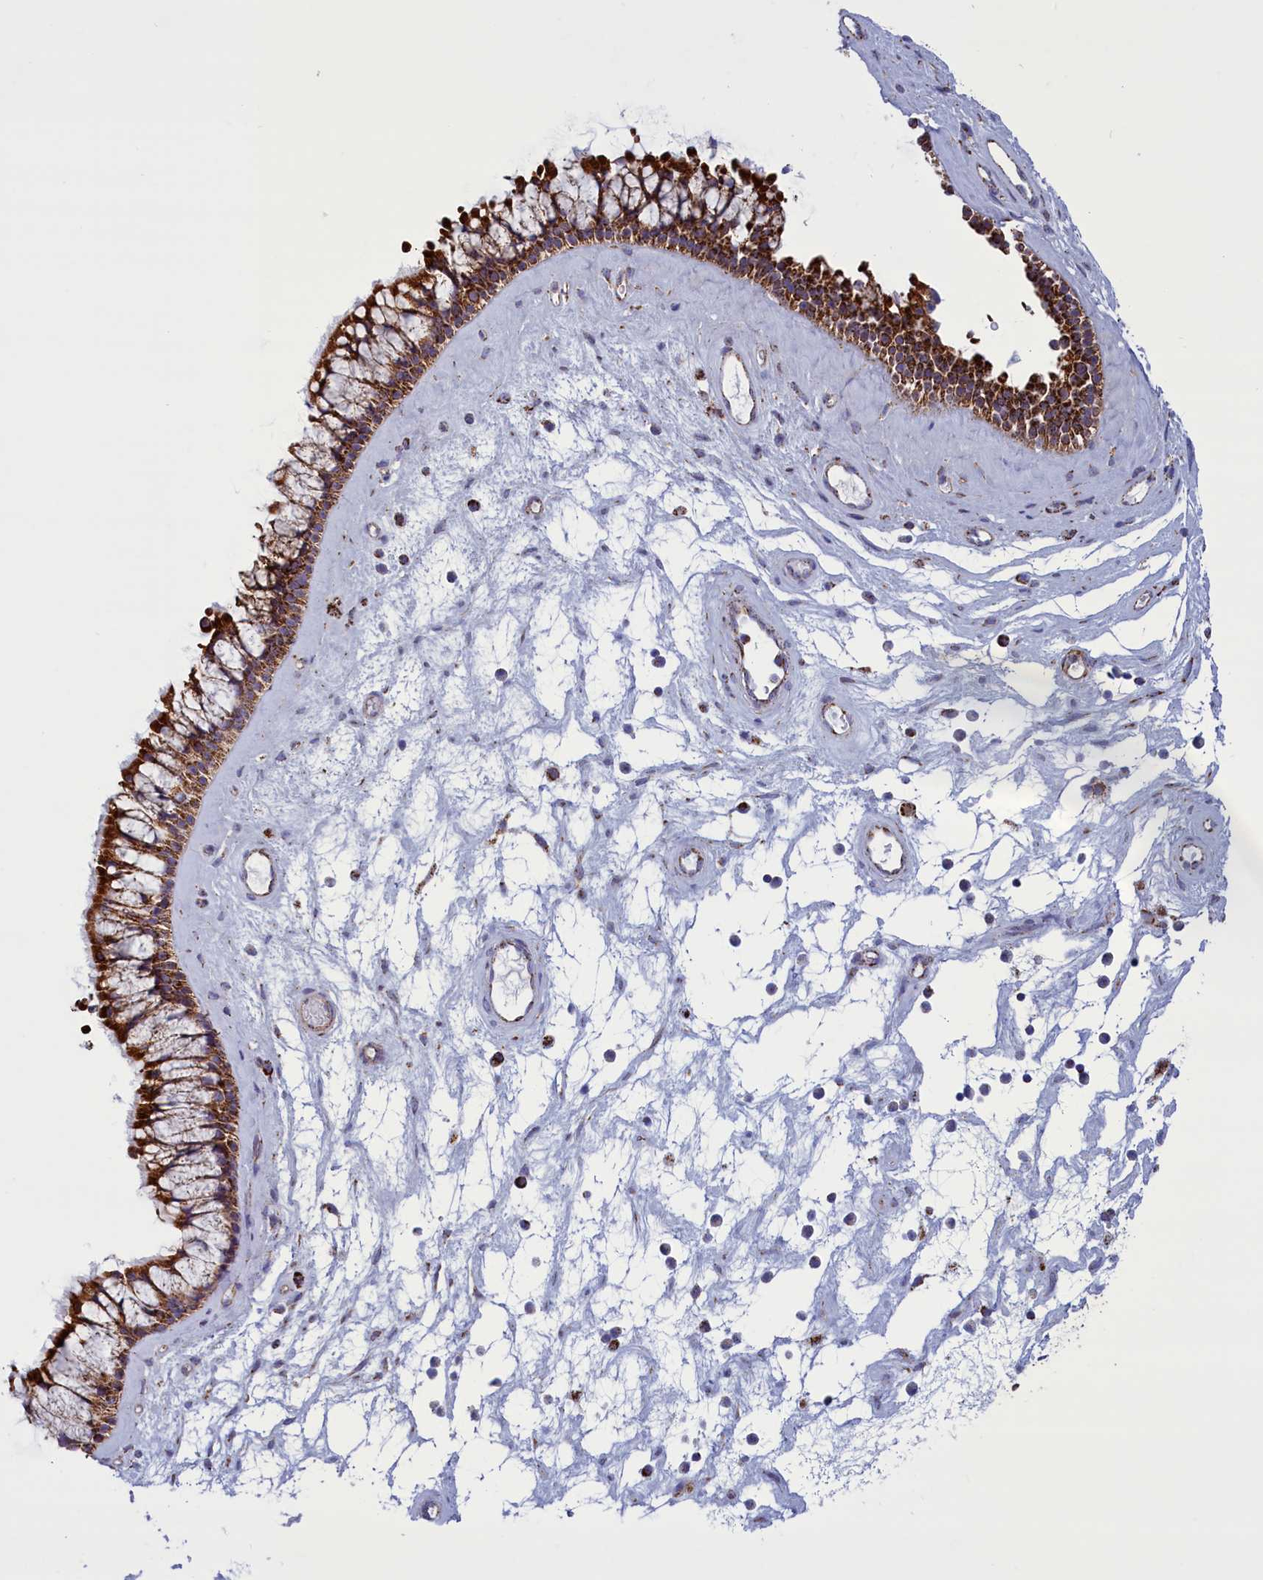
{"staining": {"intensity": "strong", "quantity": ">75%", "location": "cytoplasmic/membranous"}, "tissue": "nasopharynx", "cell_type": "Respiratory epithelial cells", "image_type": "normal", "snomed": [{"axis": "morphology", "description": "Normal tissue, NOS"}, {"axis": "topography", "description": "Nasopharynx"}], "caption": "DAB (3,3'-diaminobenzidine) immunohistochemical staining of benign human nasopharynx exhibits strong cytoplasmic/membranous protein positivity in approximately >75% of respiratory epithelial cells. Nuclei are stained in blue.", "gene": "ISOC2", "patient": {"sex": "male", "age": 64}}